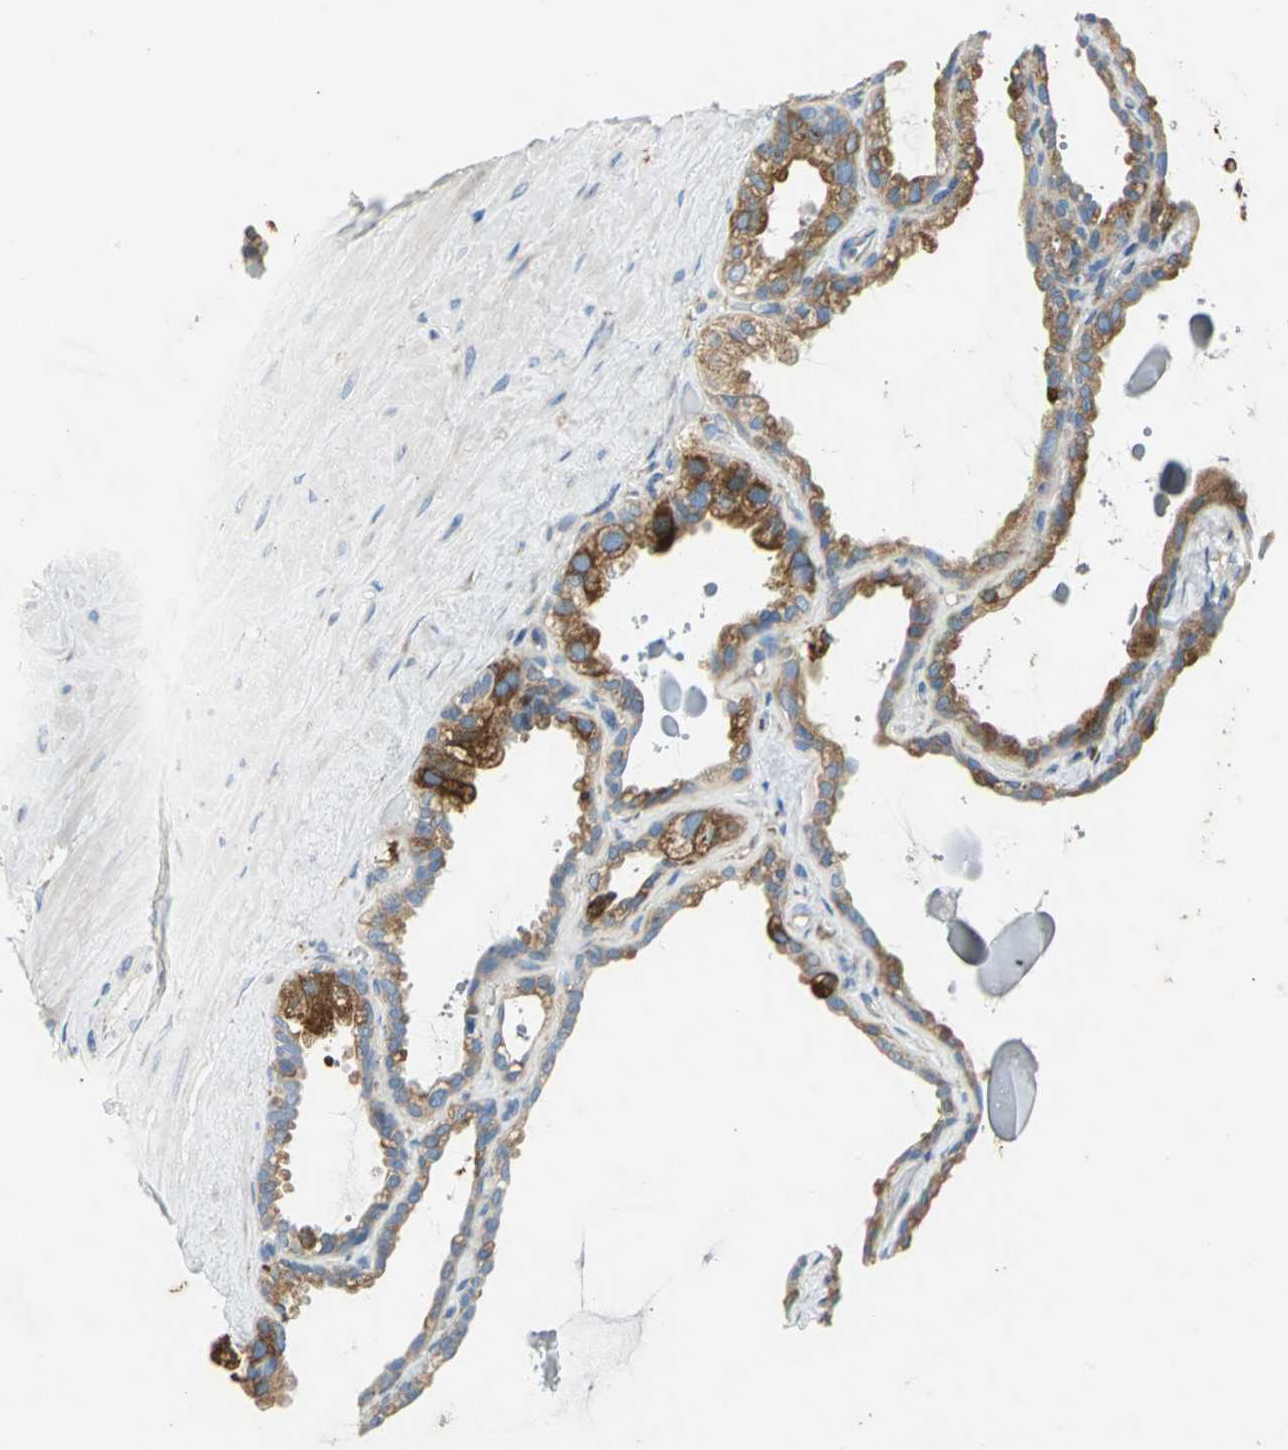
{"staining": {"intensity": "strong", "quantity": ">75%", "location": "cytoplasmic/membranous"}, "tissue": "seminal vesicle", "cell_type": "Glandular cells", "image_type": "normal", "snomed": [{"axis": "morphology", "description": "Normal tissue, NOS"}, {"axis": "morphology", "description": "Inflammation, NOS"}, {"axis": "topography", "description": "Urinary bladder"}, {"axis": "topography", "description": "Prostate"}, {"axis": "topography", "description": "Seminal veicle"}], "caption": "Strong cytoplasmic/membranous protein positivity is identified in approximately >75% of glandular cells in seminal vesicle. (DAB IHC, brown staining for protein, blue staining for nuclei).", "gene": "TULP4", "patient": {"sex": "male", "age": 82}}